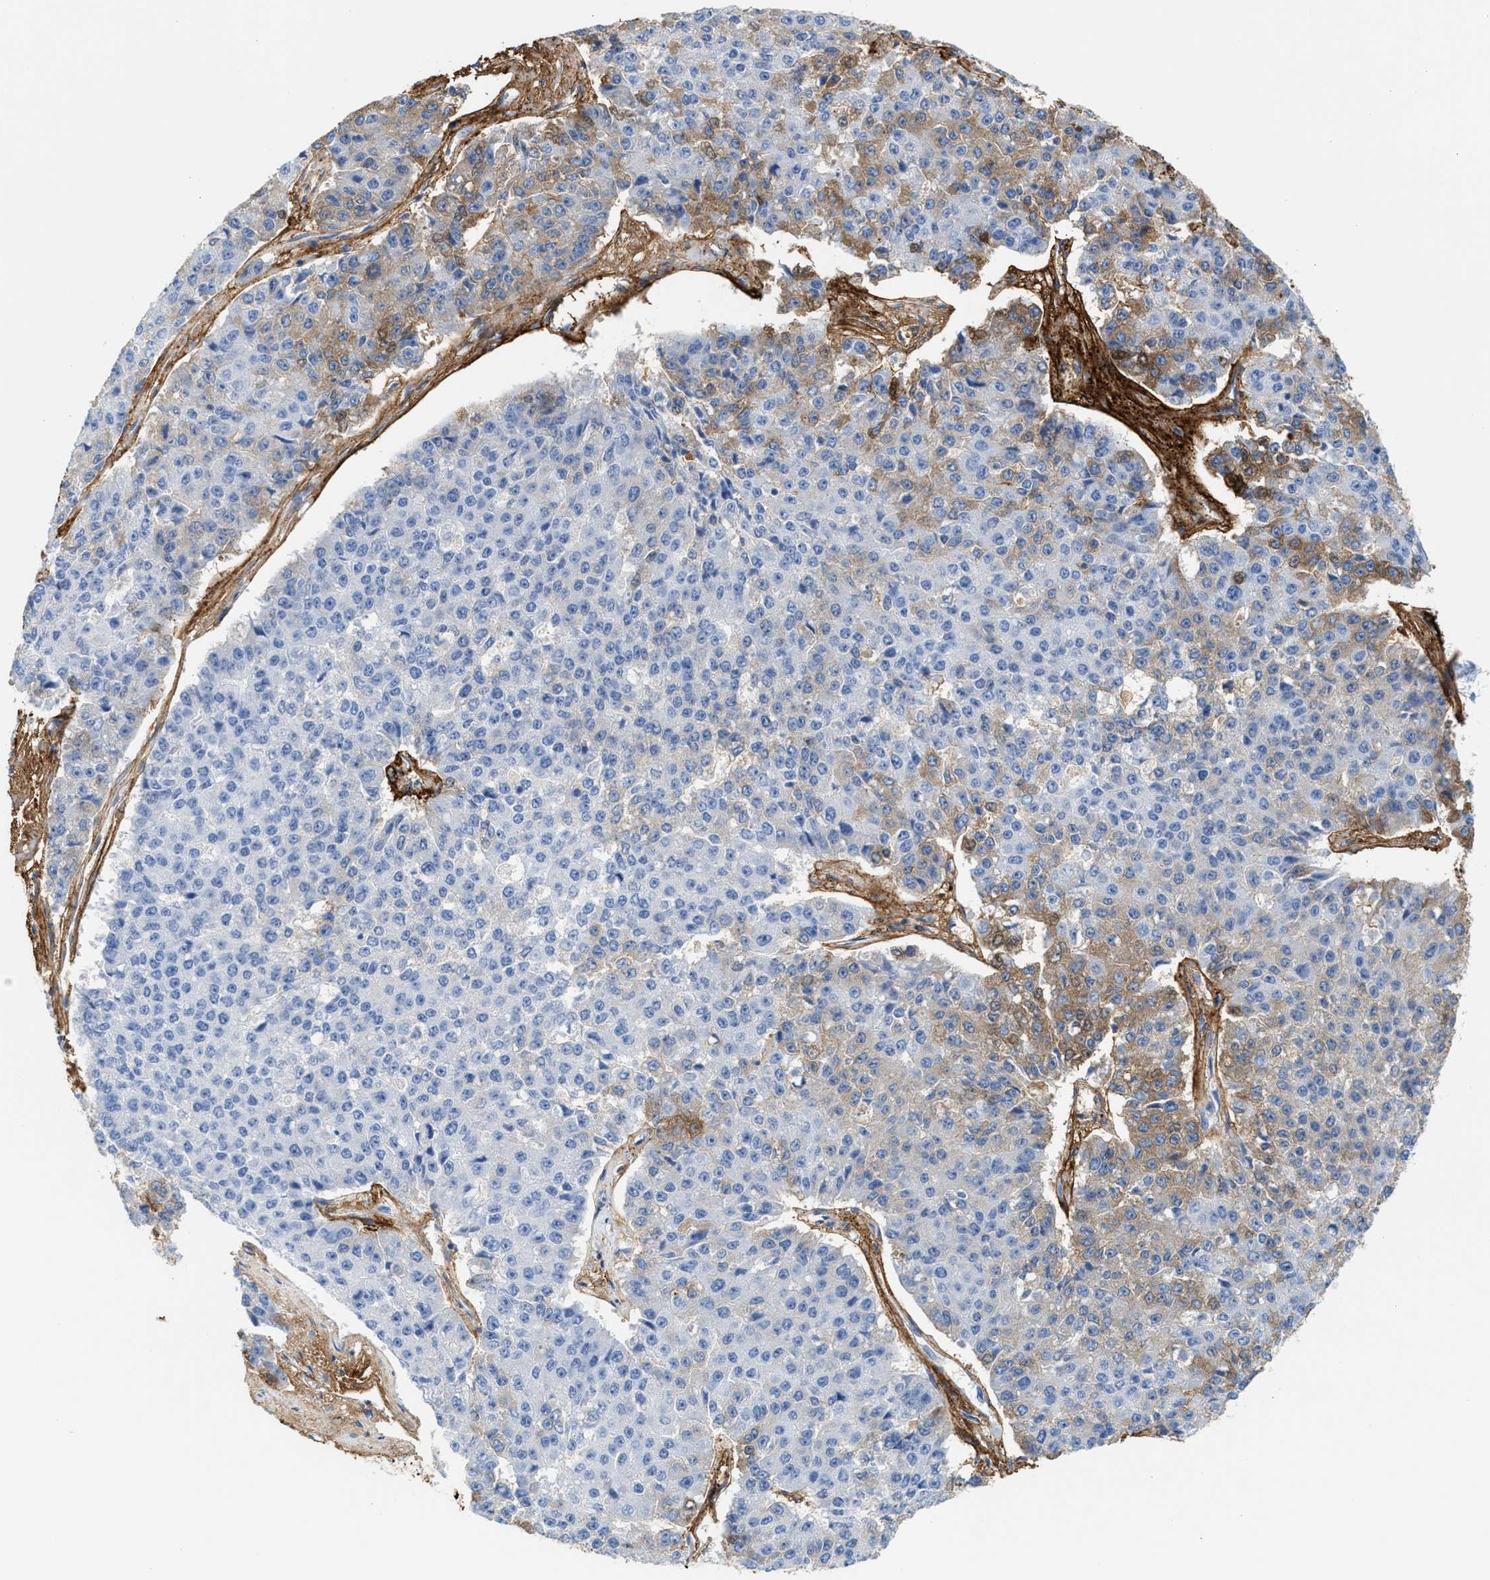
{"staining": {"intensity": "weak", "quantity": "<25%", "location": "cytoplasmic/membranous"}, "tissue": "pancreatic cancer", "cell_type": "Tumor cells", "image_type": "cancer", "snomed": [{"axis": "morphology", "description": "Adenocarcinoma, NOS"}, {"axis": "topography", "description": "Pancreas"}], "caption": "Immunohistochemistry (IHC) of pancreatic adenocarcinoma reveals no staining in tumor cells. (DAB immunohistochemistry (IHC), high magnification).", "gene": "TNR", "patient": {"sex": "male", "age": 50}}